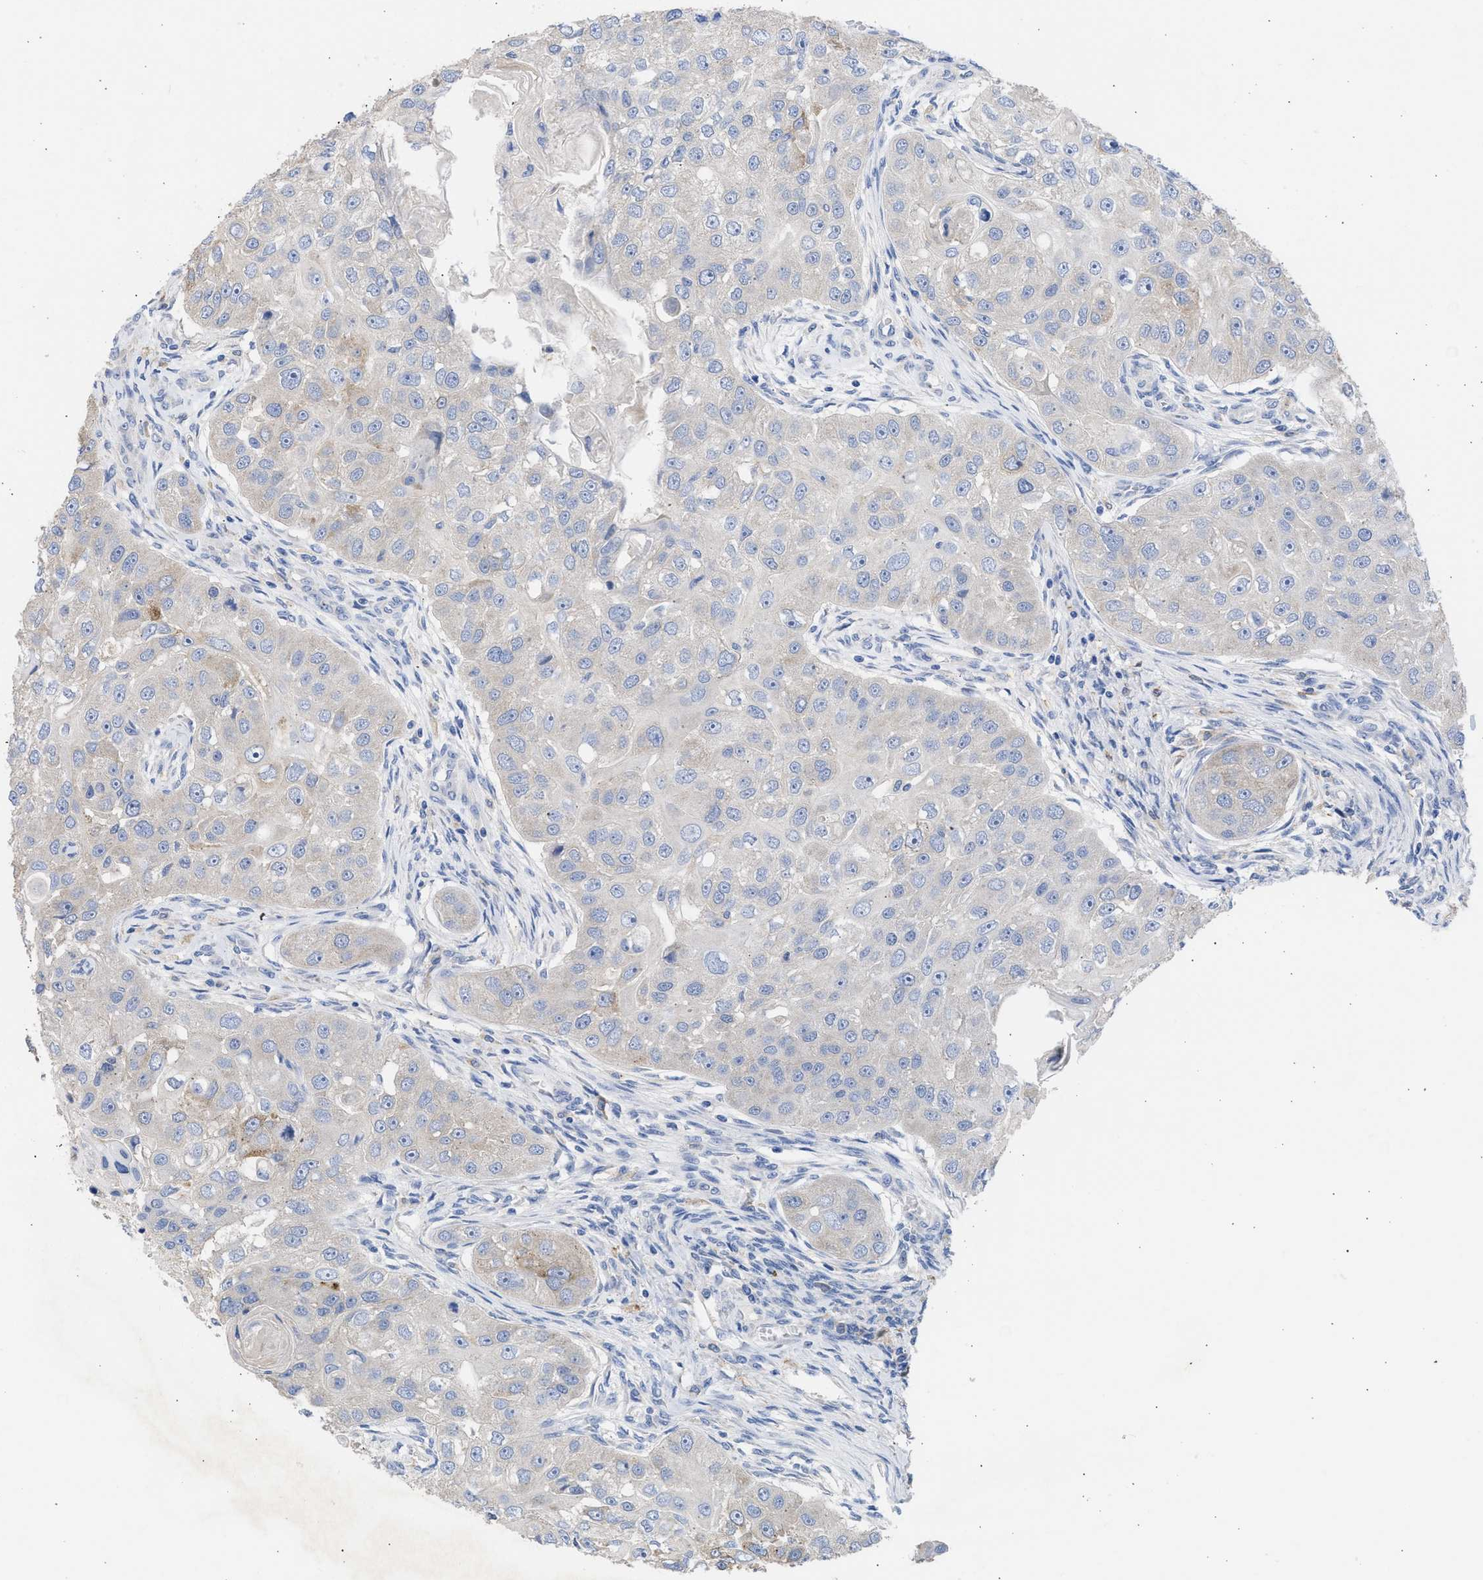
{"staining": {"intensity": "weak", "quantity": "<25%", "location": "cytoplasmic/membranous"}, "tissue": "head and neck cancer", "cell_type": "Tumor cells", "image_type": "cancer", "snomed": [{"axis": "morphology", "description": "Normal tissue, NOS"}, {"axis": "morphology", "description": "Squamous cell carcinoma, NOS"}, {"axis": "topography", "description": "Skeletal muscle"}, {"axis": "topography", "description": "Head-Neck"}], "caption": "High power microscopy histopathology image of an IHC histopathology image of head and neck cancer, revealing no significant expression in tumor cells. The staining is performed using DAB (3,3'-diaminobenzidine) brown chromogen with nuclei counter-stained in using hematoxylin.", "gene": "RSPH1", "patient": {"sex": "male", "age": 51}}